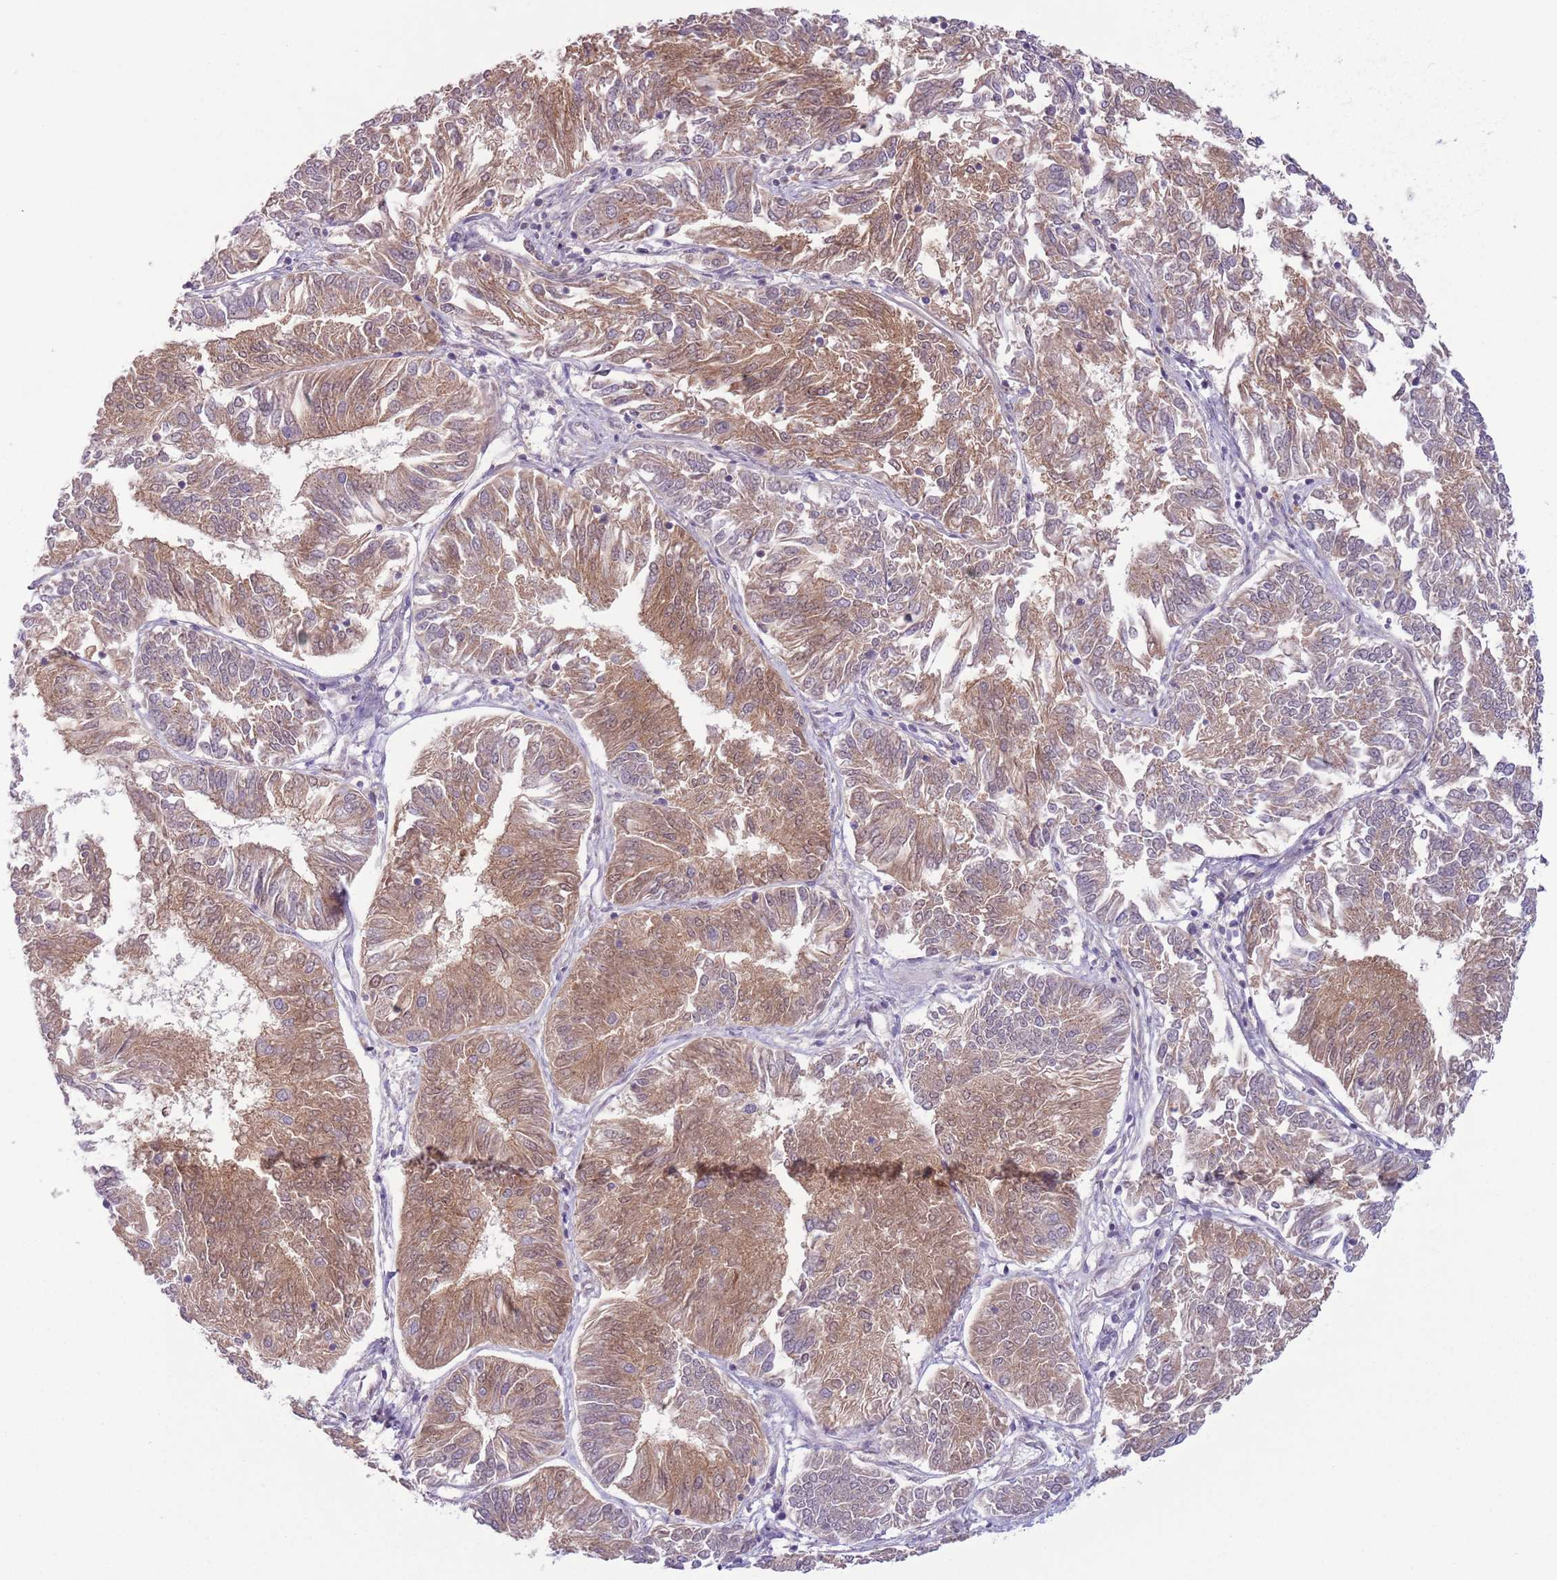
{"staining": {"intensity": "weak", "quantity": ">75%", "location": "cytoplasmic/membranous"}, "tissue": "endometrial cancer", "cell_type": "Tumor cells", "image_type": "cancer", "snomed": [{"axis": "morphology", "description": "Adenocarcinoma, NOS"}, {"axis": "topography", "description": "Endometrium"}], "caption": "An image of endometrial adenocarcinoma stained for a protein demonstrates weak cytoplasmic/membranous brown staining in tumor cells.", "gene": "COPE", "patient": {"sex": "female", "age": 58}}